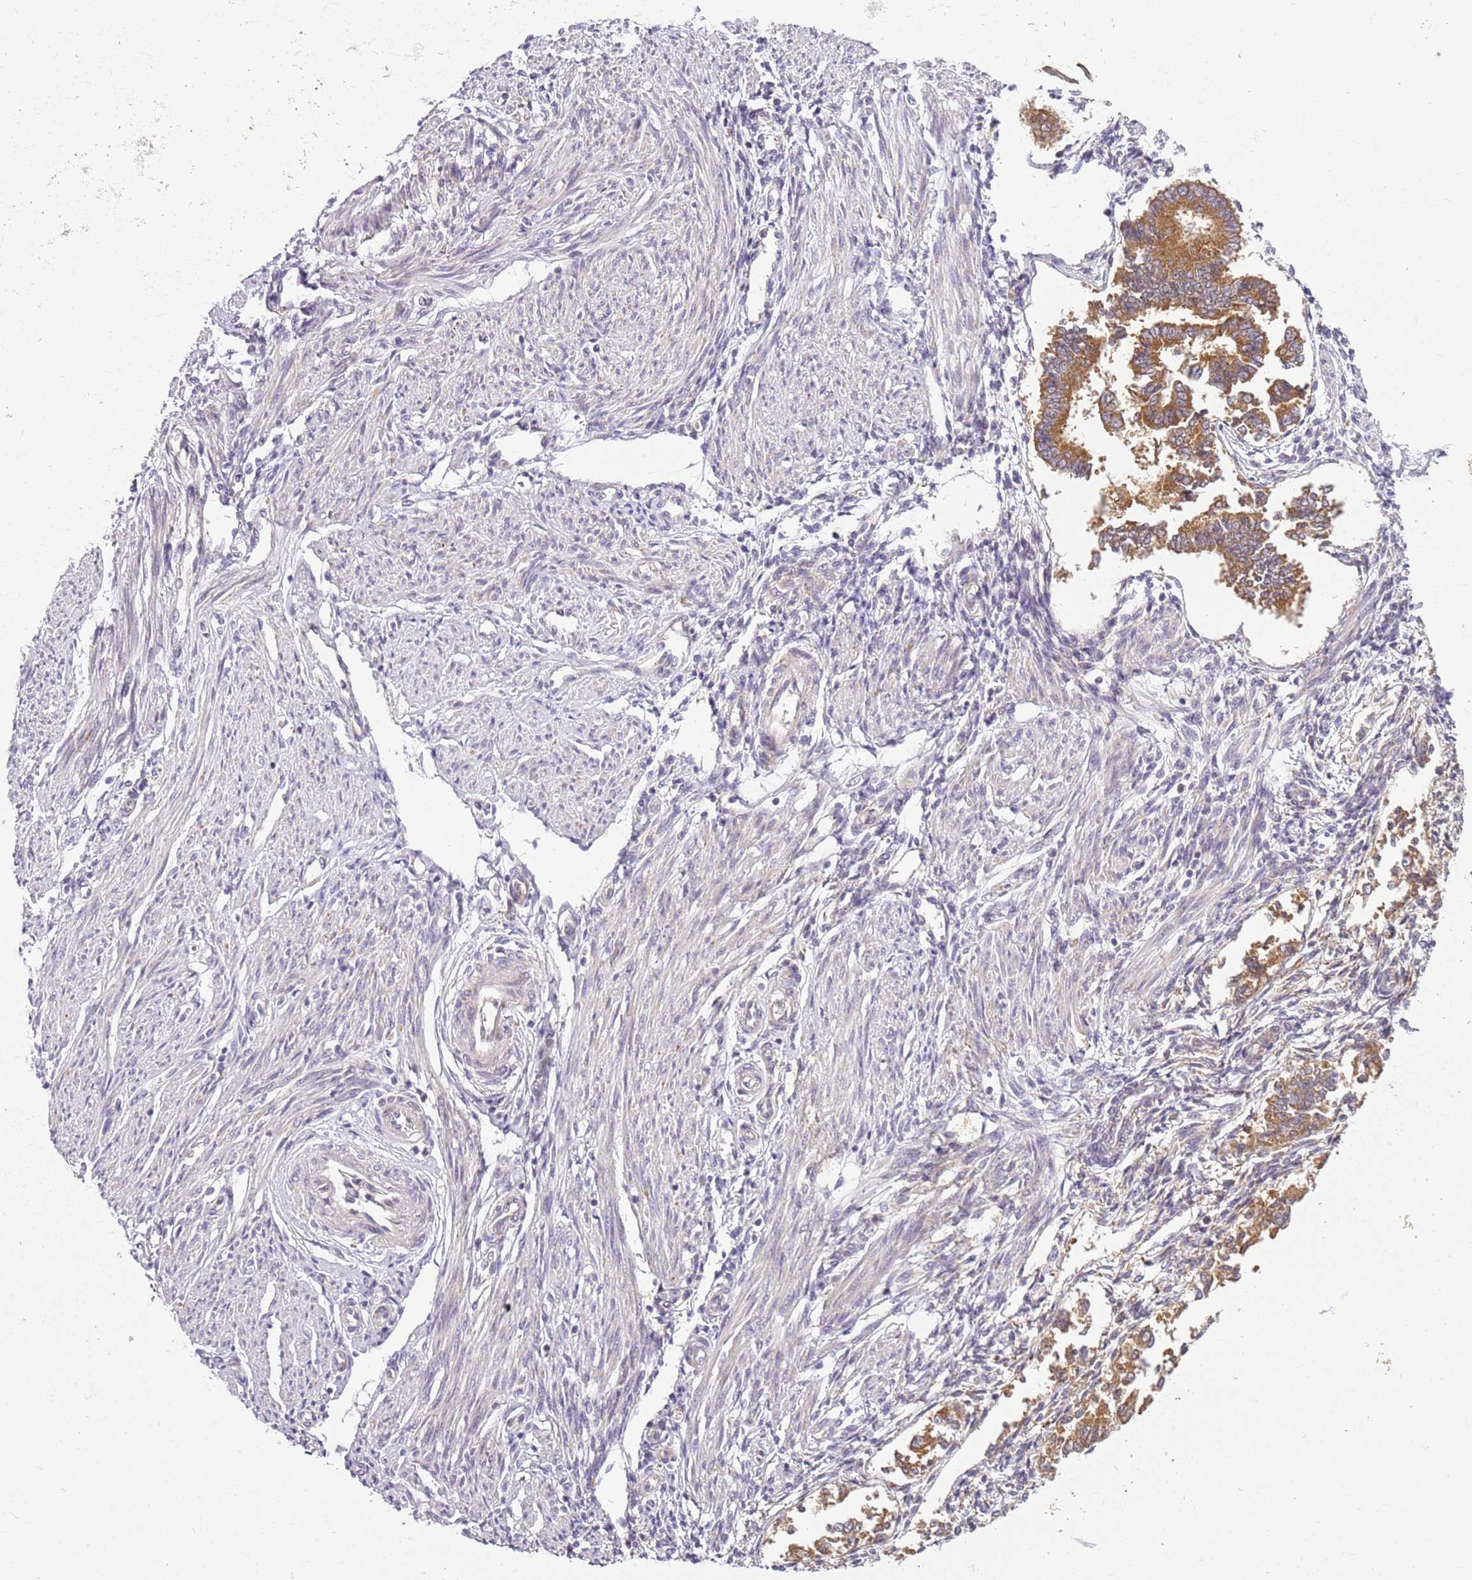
{"staining": {"intensity": "weak", "quantity": "<25%", "location": "cytoplasmic/membranous"}, "tissue": "endometrium", "cell_type": "Cells in endometrial stroma", "image_type": "normal", "snomed": [{"axis": "morphology", "description": "Normal tissue, NOS"}, {"axis": "topography", "description": "Uterus"}, {"axis": "topography", "description": "Endometrium"}], "caption": "High power microscopy photomicrograph of an immunohistochemistry histopathology image of benign endometrium, revealing no significant positivity in cells in endometrial stroma. (Brightfield microscopy of DAB (3,3'-diaminobenzidine) IHC at high magnification).", "gene": "RPS28", "patient": {"sex": "female", "age": 48}}